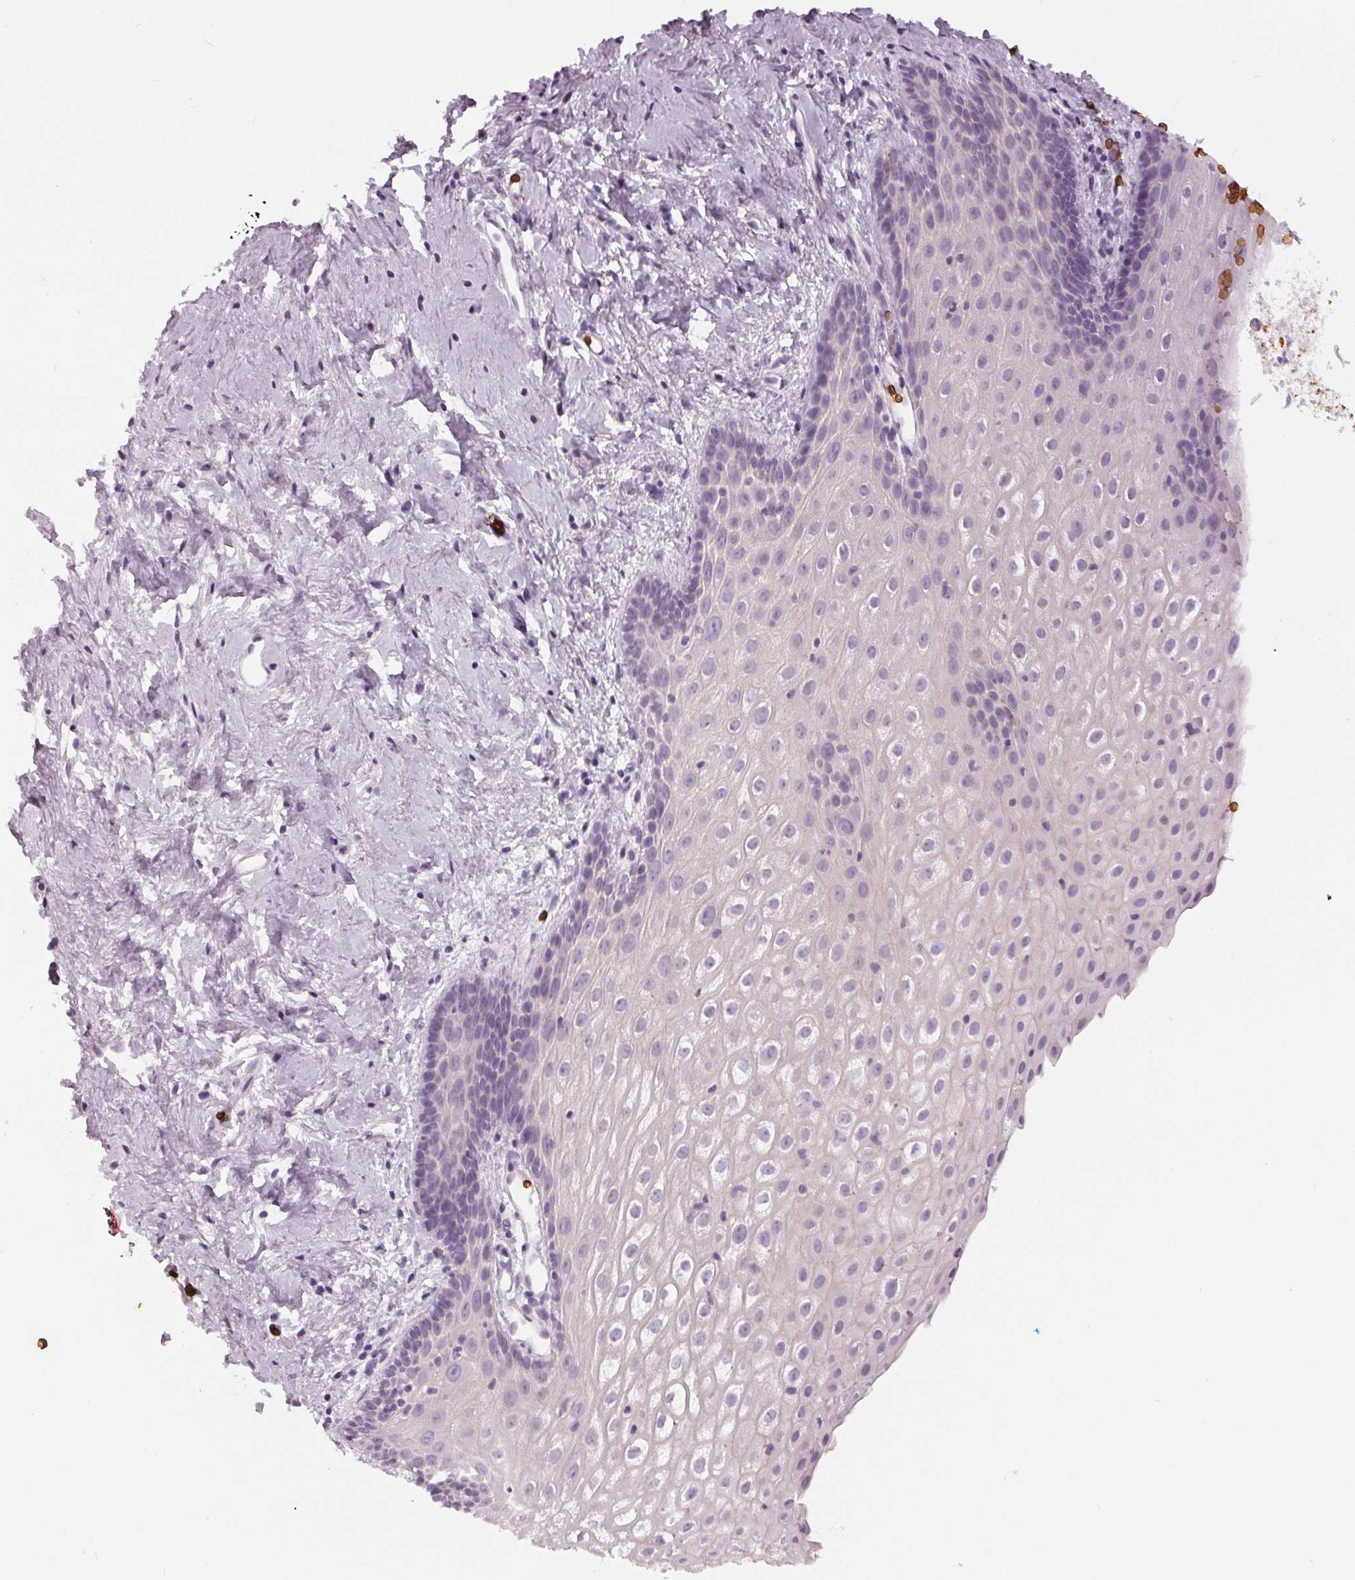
{"staining": {"intensity": "negative", "quantity": "none", "location": "none"}, "tissue": "vagina", "cell_type": "Squamous epithelial cells", "image_type": "normal", "snomed": [{"axis": "morphology", "description": "Normal tissue, NOS"}, {"axis": "morphology", "description": "Adenocarcinoma, NOS"}, {"axis": "topography", "description": "Rectum"}, {"axis": "topography", "description": "Vagina"}, {"axis": "topography", "description": "Peripheral nerve tissue"}], "caption": "Squamous epithelial cells show no significant expression in benign vagina. Brightfield microscopy of immunohistochemistry (IHC) stained with DAB (brown) and hematoxylin (blue), captured at high magnification.", "gene": "SLC4A1", "patient": {"sex": "female", "age": 71}}